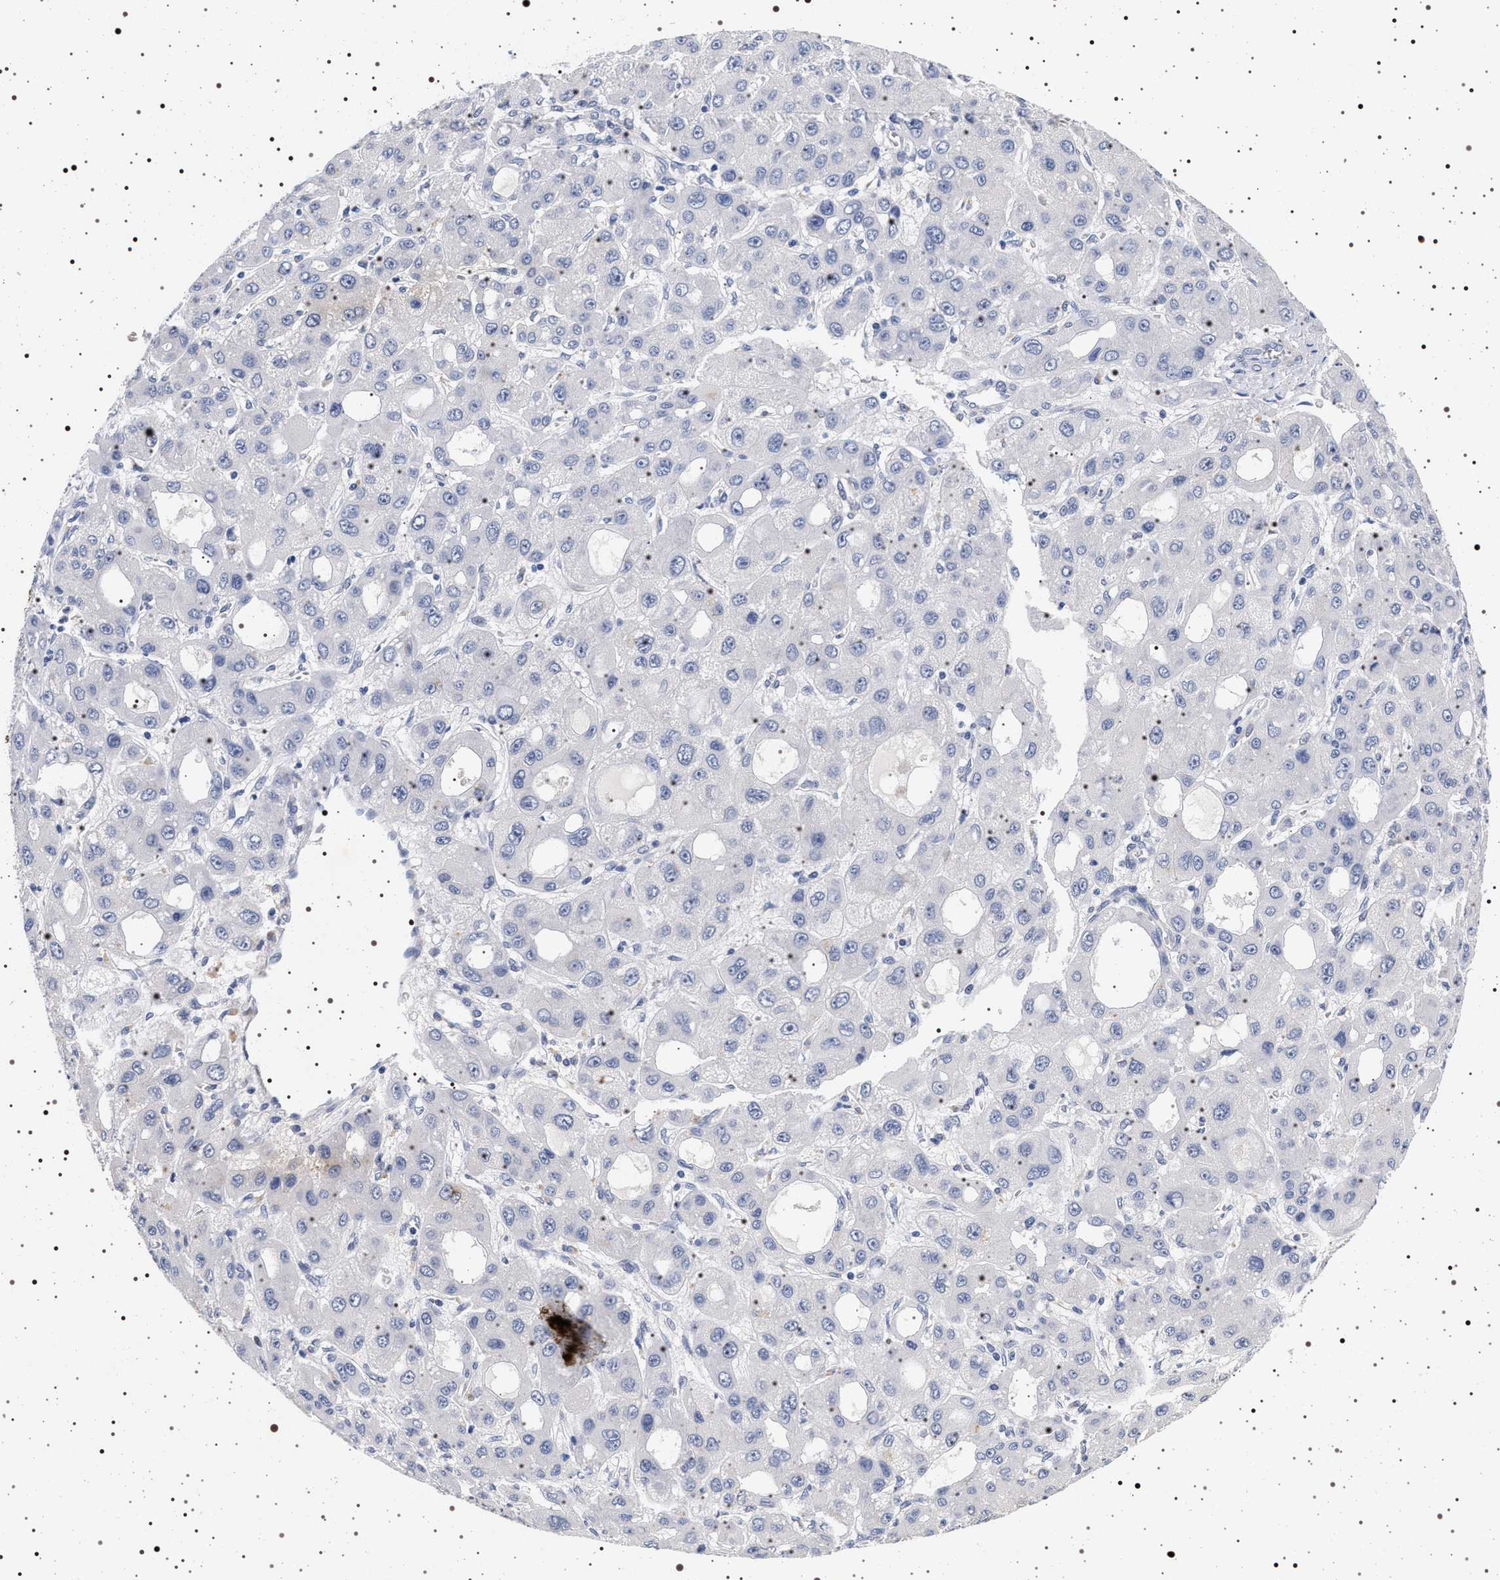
{"staining": {"intensity": "negative", "quantity": "none", "location": "none"}, "tissue": "liver cancer", "cell_type": "Tumor cells", "image_type": "cancer", "snomed": [{"axis": "morphology", "description": "Carcinoma, Hepatocellular, NOS"}, {"axis": "topography", "description": "Liver"}], "caption": "Tumor cells show no significant expression in hepatocellular carcinoma (liver).", "gene": "MAPK10", "patient": {"sex": "male", "age": 55}}